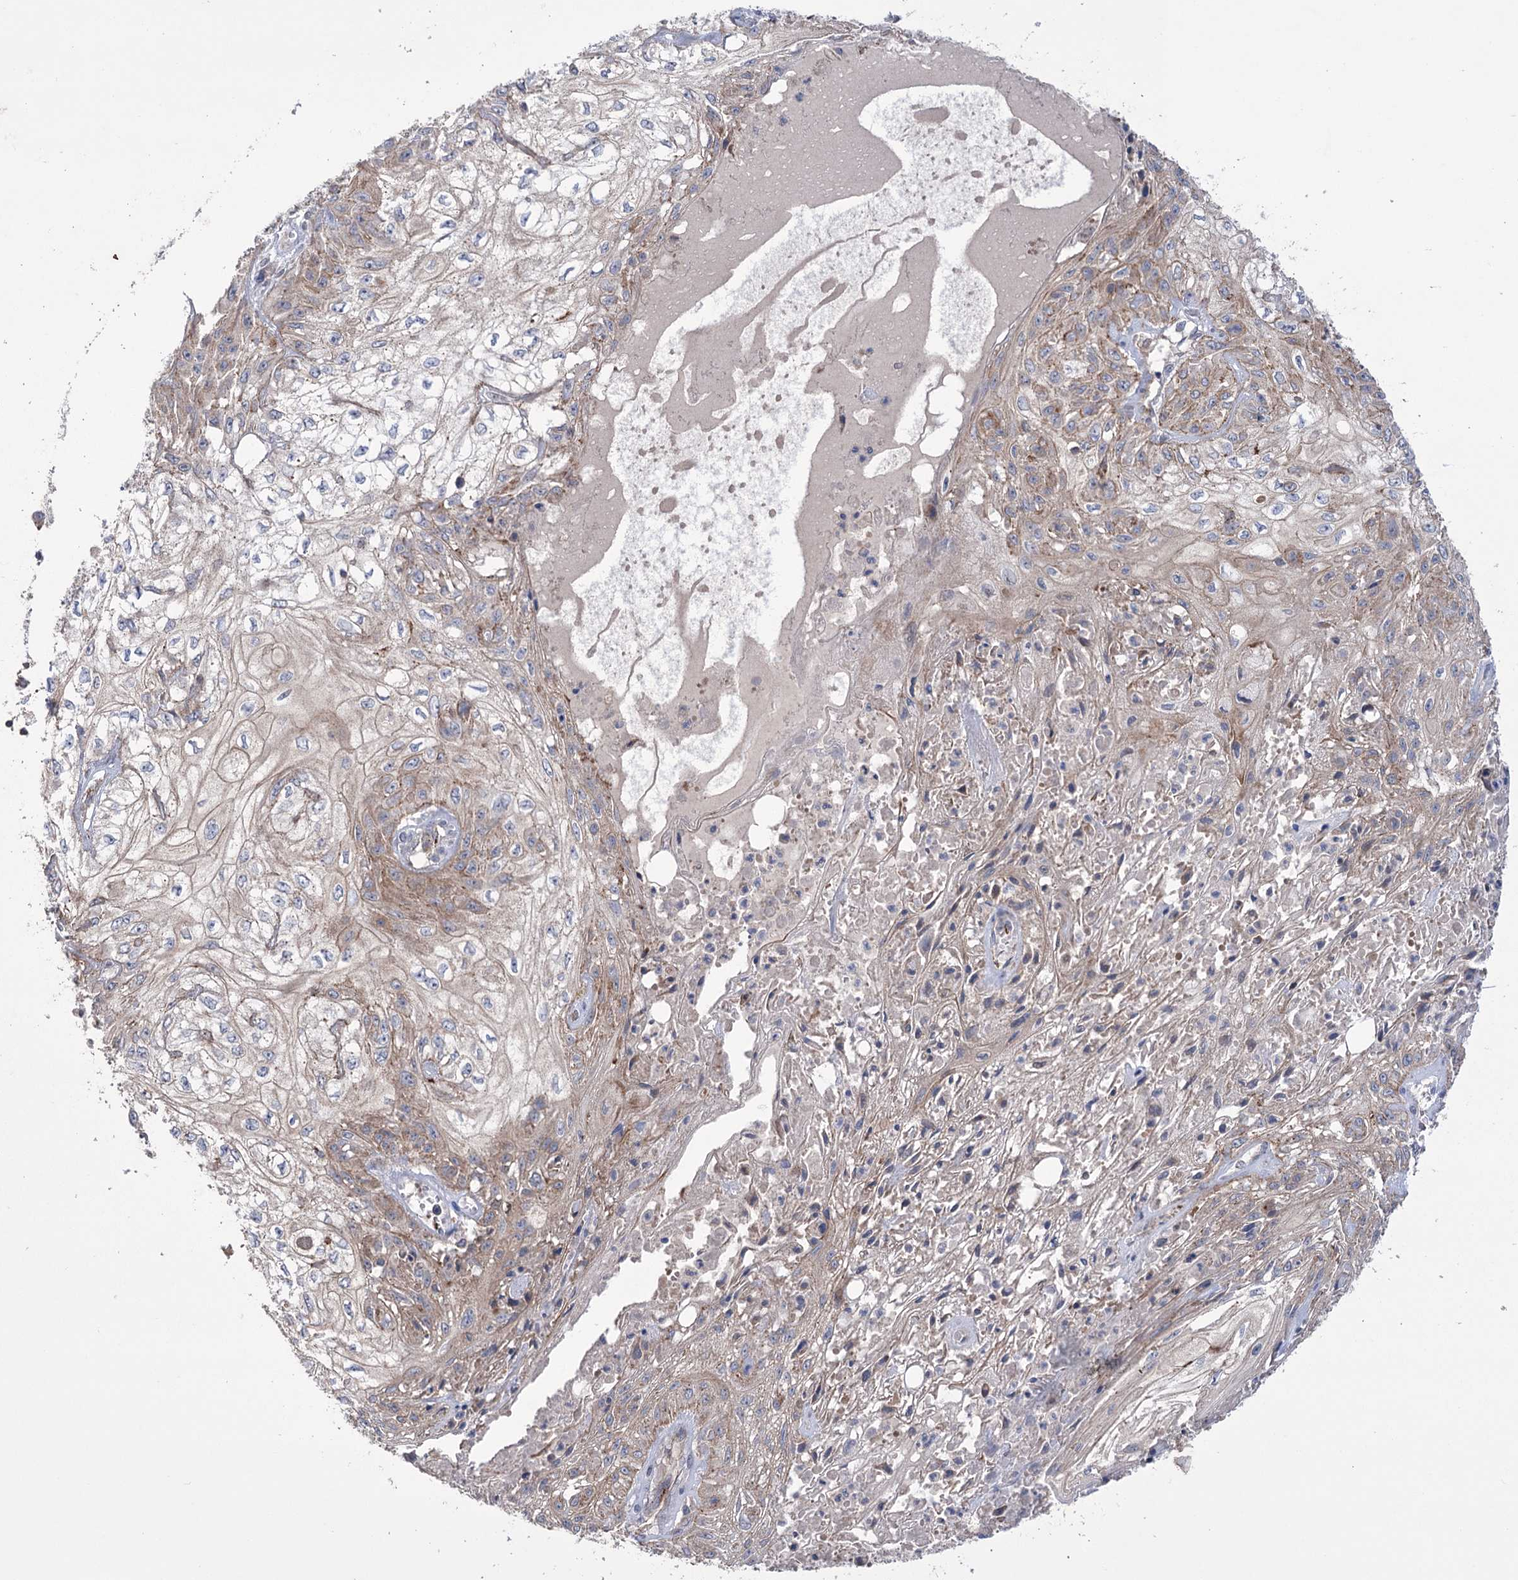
{"staining": {"intensity": "weak", "quantity": "25%-75%", "location": "cytoplasmic/membranous"}, "tissue": "skin cancer", "cell_type": "Tumor cells", "image_type": "cancer", "snomed": [{"axis": "morphology", "description": "Squamous cell carcinoma, NOS"}, {"axis": "morphology", "description": "Squamous cell carcinoma, metastatic, NOS"}, {"axis": "topography", "description": "Skin"}, {"axis": "topography", "description": "Lymph node"}], "caption": "Tumor cells display weak cytoplasmic/membranous staining in approximately 25%-75% of cells in skin cancer. (Stains: DAB (3,3'-diaminobenzidine) in brown, nuclei in blue, Microscopy: brightfield microscopy at high magnification).", "gene": "TRIM71", "patient": {"sex": "male", "age": 75}}